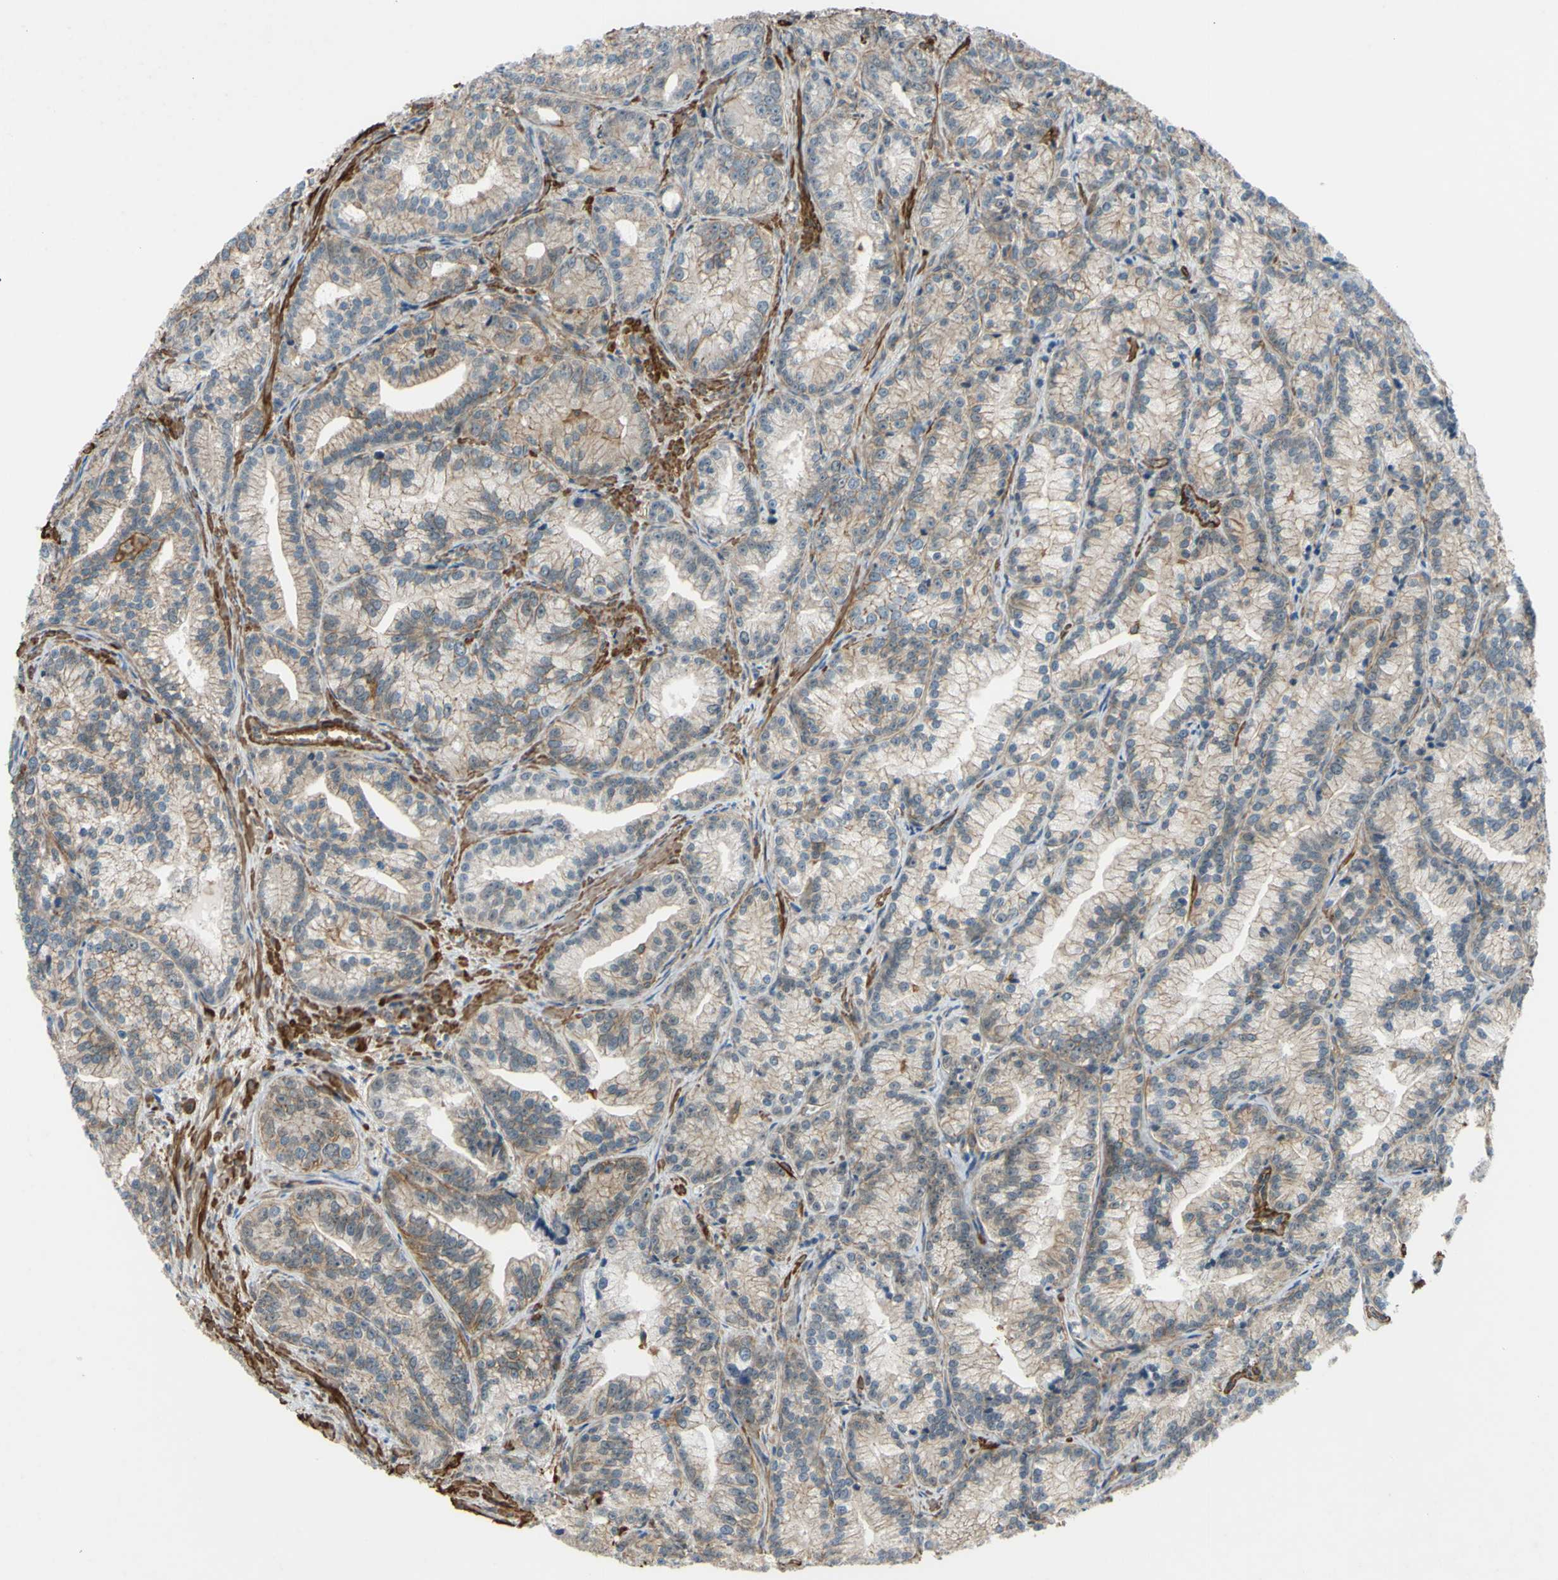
{"staining": {"intensity": "weak", "quantity": "25%-75%", "location": "cytoplasmic/membranous"}, "tissue": "prostate cancer", "cell_type": "Tumor cells", "image_type": "cancer", "snomed": [{"axis": "morphology", "description": "Adenocarcinoma, Low grade"}, {"axis": "topography", "description": "Prostate"}], "caption": "Brown immunohistochemical staining in human prostate cancer (low-grade adenocarcinoma) exhibits weak cytoplasmic/membranous staining in approximately 25%-75% of tumor cells. The staining was performed using DAB to visualize the protein expression in brown, while the nuclei were stained in blue with hematoxylin (Magnification: 20x).", "gene": "ADD3", "patient": {"sex": "male", "age": 89}}